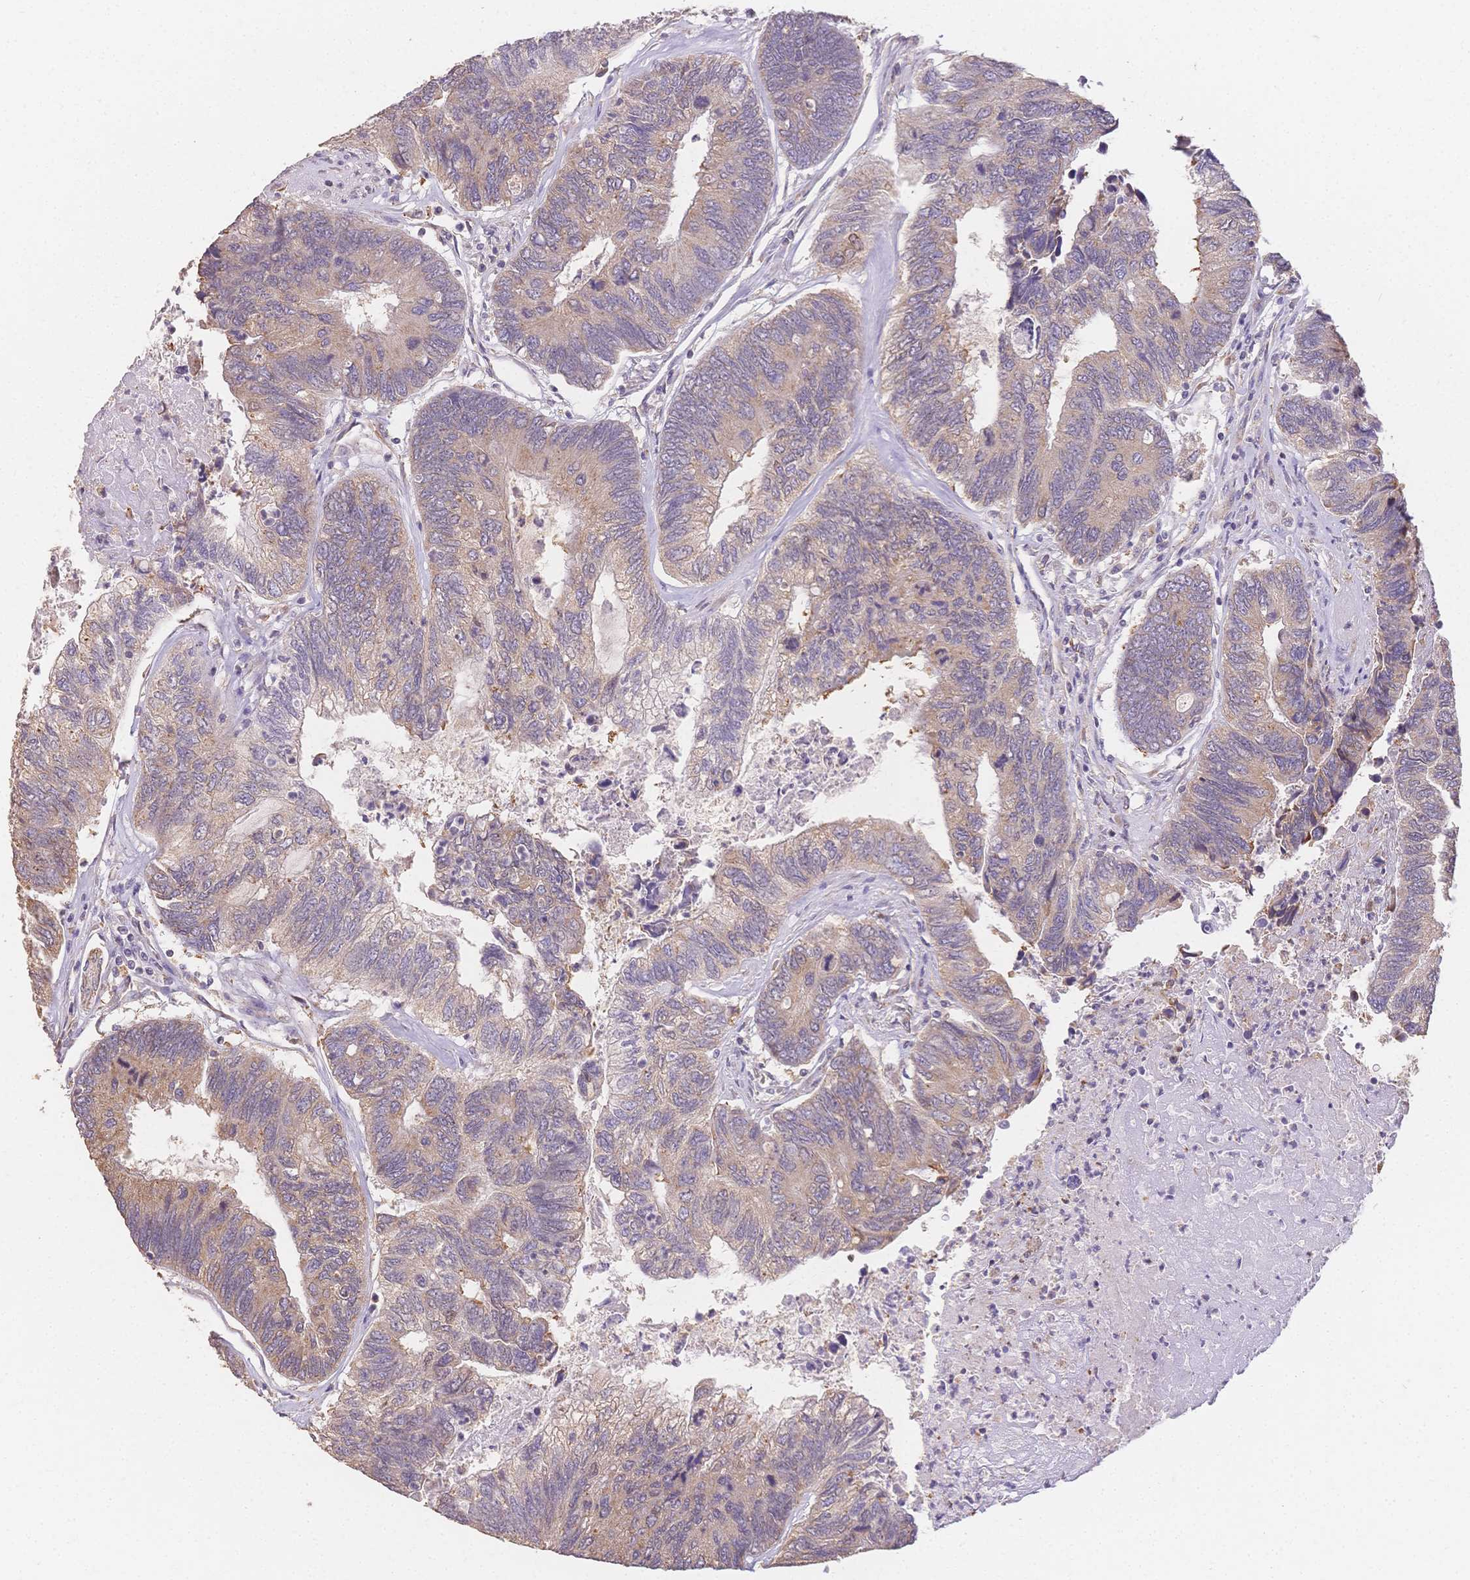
{"staining": {"intensity": "weak", "quantity": "25%-75%", "location": "cytoplasmic/membranous"}, "tissue": "colorectal cancer", "cell_type": "Tumor cells", "image_type": "cancer", "snomed": [{"axis": "morphology", "description": "Adenocarcinoma, NOS"}, {"axis": "topography", "description": "Colon"}], "caption": "An immunohistochemistry image of neoplastic tissue is shown. Protein staining in brown shows weak cytoplasmic/membranous positivity in colorectal cancer within tumor cells. (DAB (3,3'-diaminobenzidine) IHC with brightfield microscopy, high magnification).", "gene": "HS3ST5", "patient": {"sex": "female", "age": 67}}